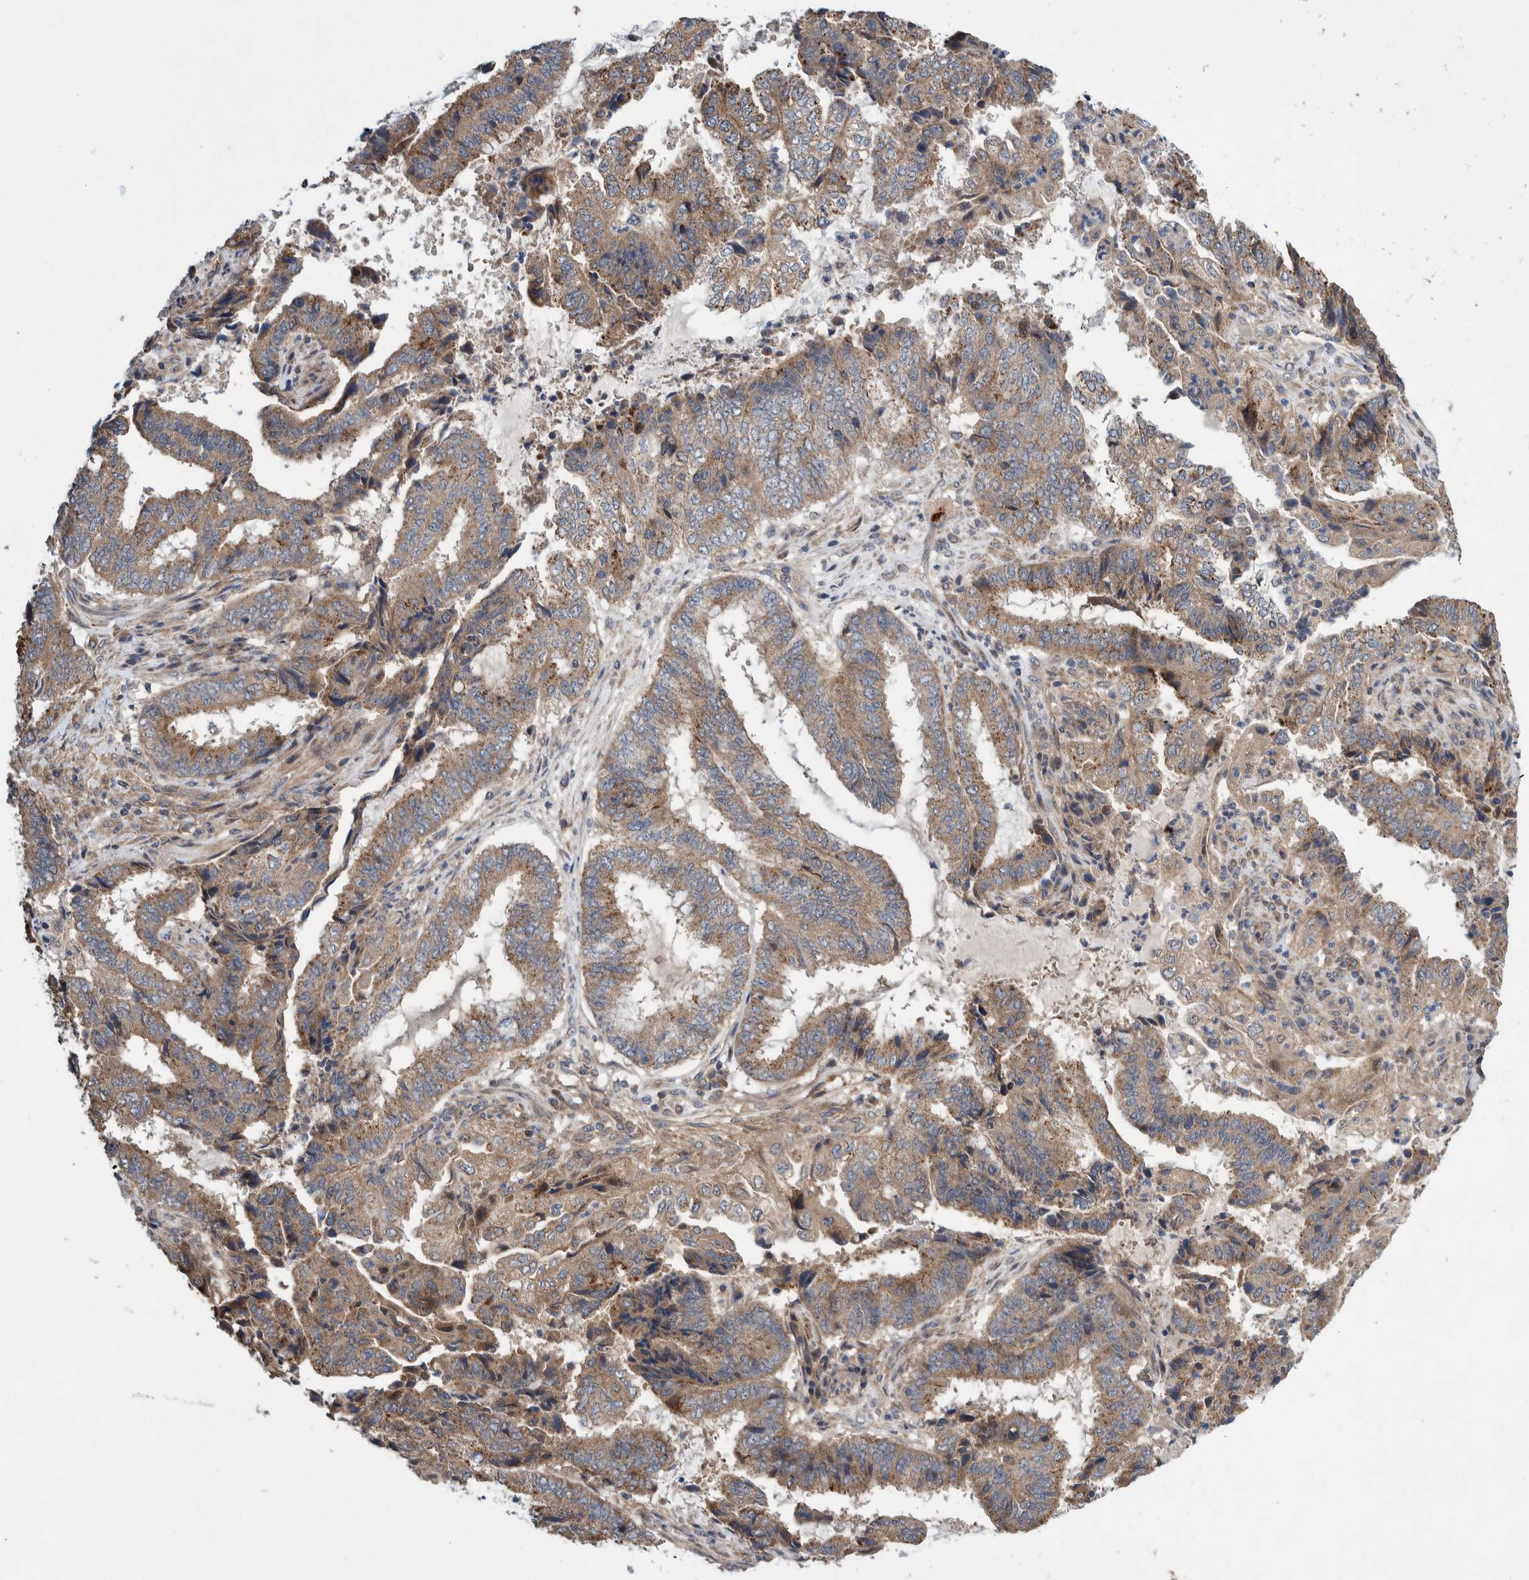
{"staining": {"intensity": "weak", "quantity": ">75%", "location": "cytoplasmic/membranous"}, "tissue": "endometrial cancer", "cell_type": "Tumor cells", "image_type": "cancer", "snomed": [{"axis": "morphology", "description": "Adenocarcinoma, NOS"}, {"axis": "topography", "description": "Endometrium"}], "caption": "Tumor cells reveal low levels of weak cytoplasmic/membranous positivity in approximately >75% of cells in human adenocarcinoma (endometrial). (Stains: DAB (3,3'-diaminobenzidine) in brown, nuclei in blue, Microscopy: brightfield microscopy at high magnification).", "gene": "PIK3R6", "patient": {"sex": "female", "age": 51}}